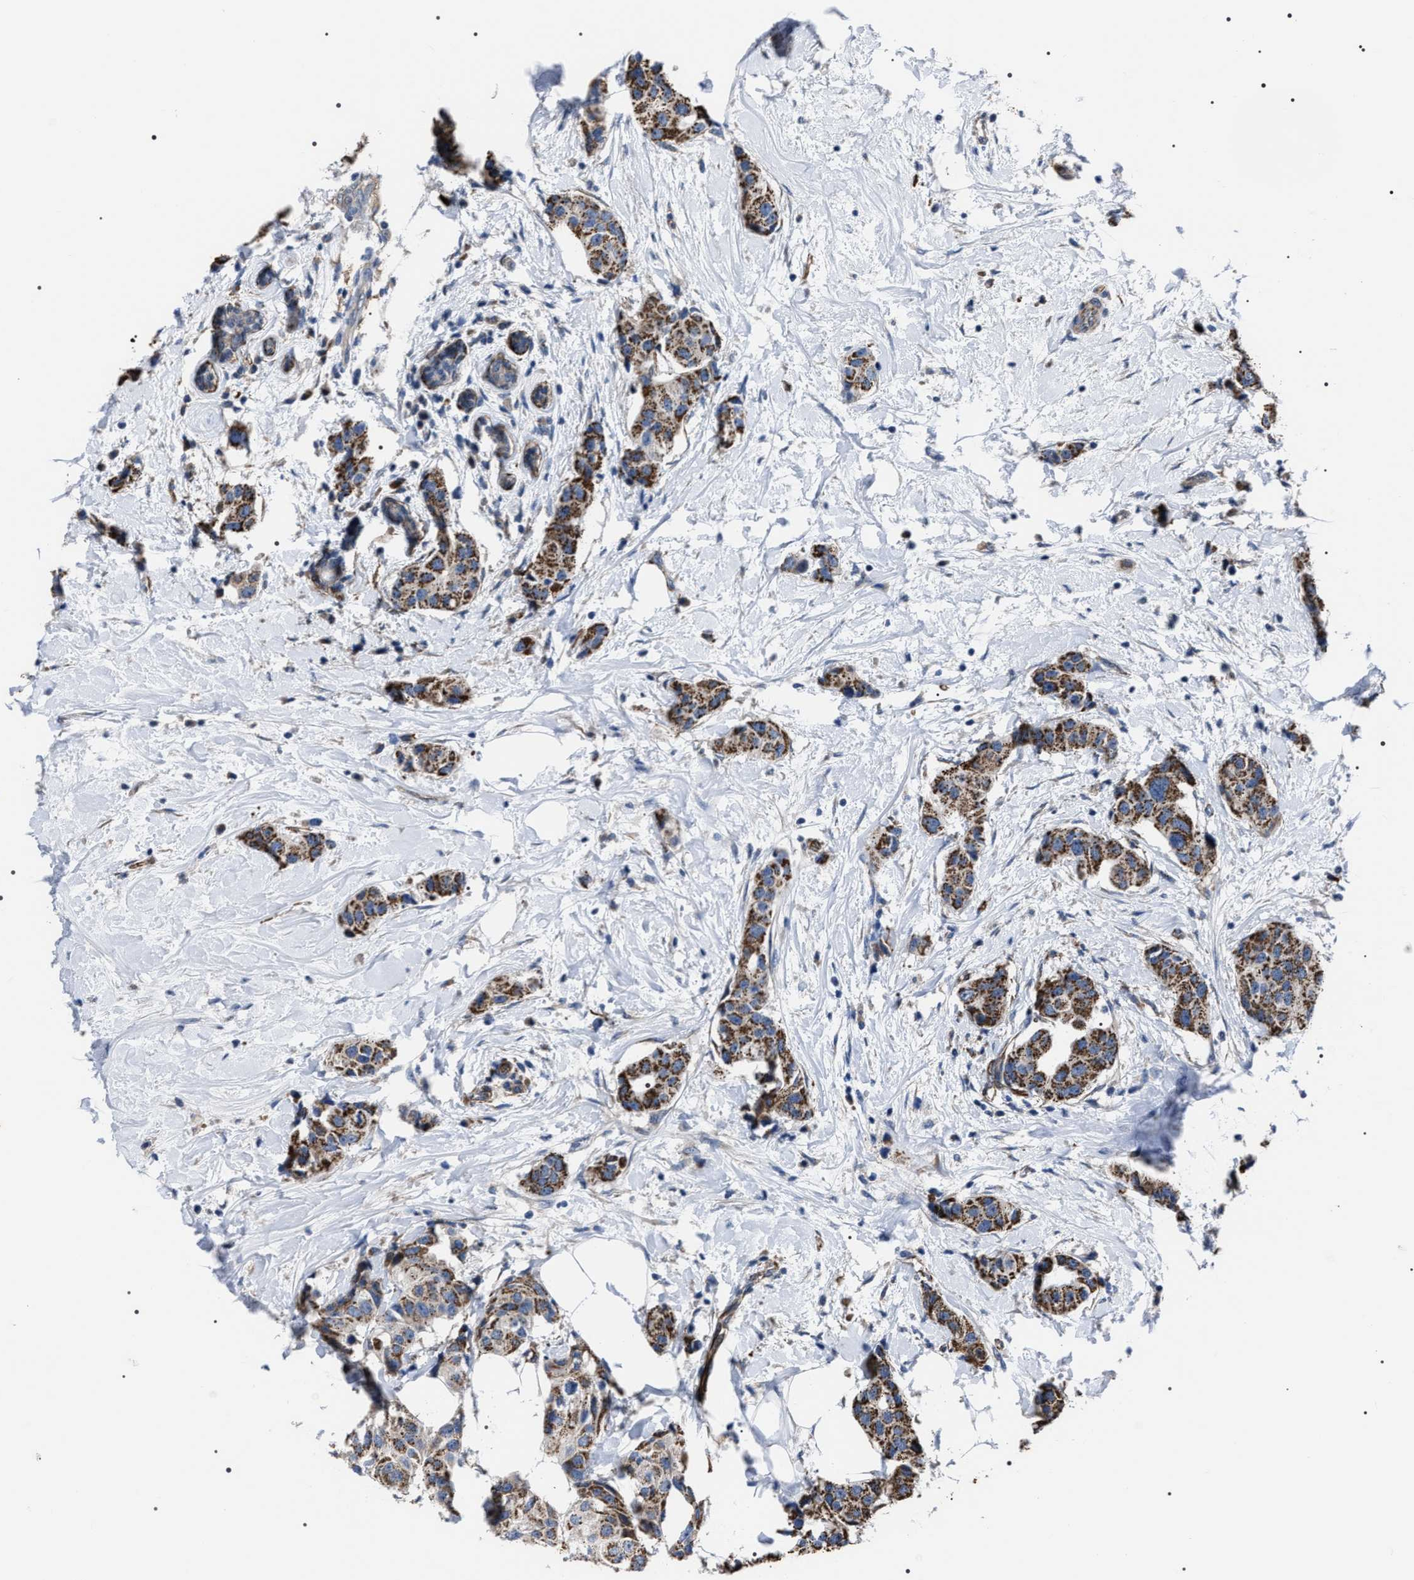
{"staining": {"intensity": "strong", "quantity": ">75%", "location": "cytoplasmic/membranous"}, "tissue": "breast cancer", "cell_type": "Tumor cells", "image_type": "cancer", "snomed": [{"axis": "morphology", "description": "Normal tissue, NOS"}, {"axis": "morphology", "description": "Duct carcinoma"}, {"axis": "topography", "description": "Breast"}], "caption": "DAB immunohistochemical staining of infiltrating ductal carcinoma (breast) demonstrates strong cytoplasmic/membranous protein staining in approximately >75% of tumor cells.", "gene": "PKD1L1", "patient": {"sex": "female", "age": 39}}